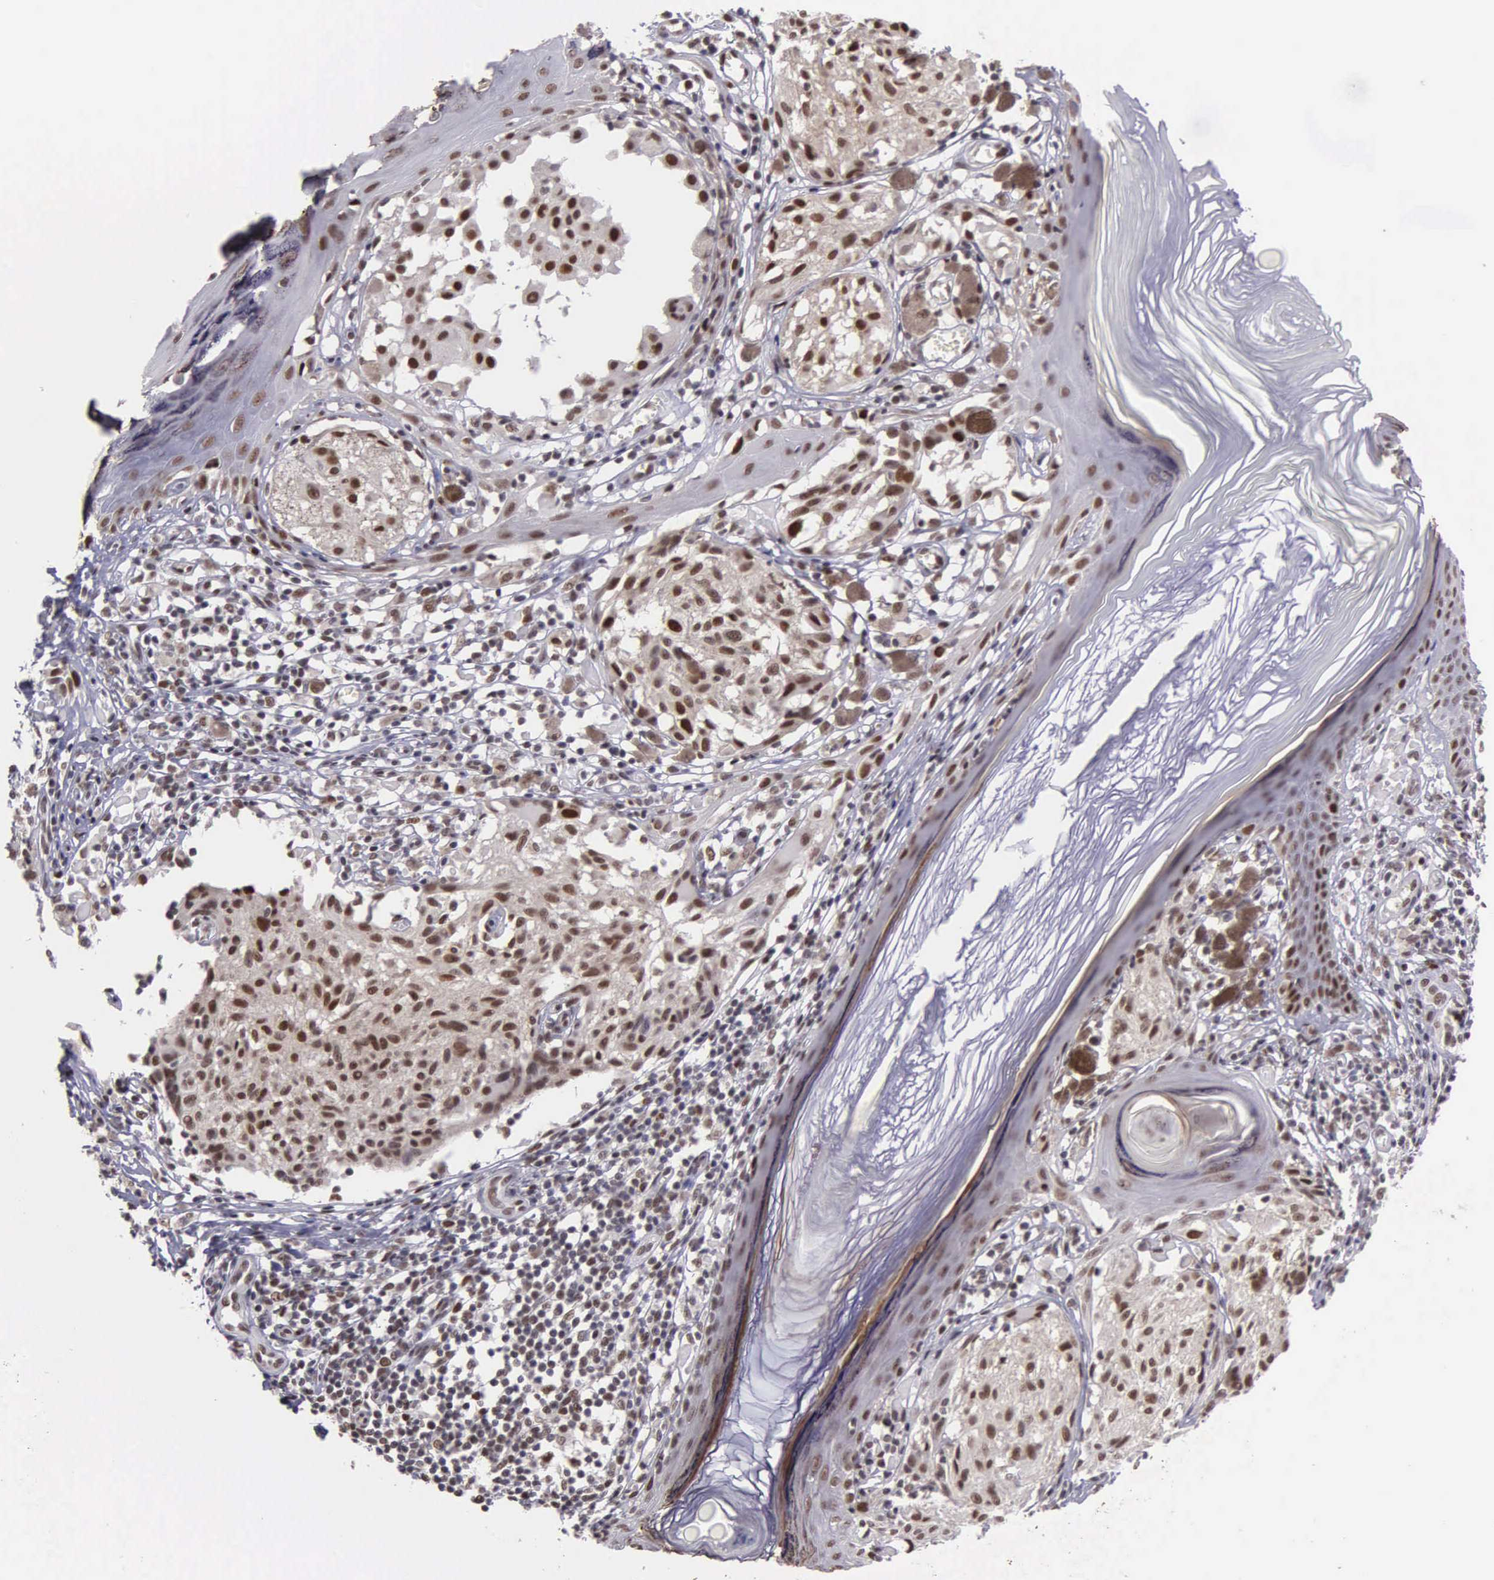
{"staining": {"intensity": "moderate", "quantity": ">75%", "location": "cytoplasmic/membranous,nuclear"}, "tissue": "melanoma", "cell_type": "Tumor cells", "image_type": "cancer", "snomed": [{"axis": "morphology", "description": "Malignant melanoma, NOS"}, {"axis": "topography", "description": "Skin"}], "caption": "Moderate cytoplasmic/membranous and nuclear protein expression is appreciated in about >75% of tumor cells in malignant melanoma. The staining was performed using DAB, with brown indicating positive protein expression. Nuclei are stained blue with hematoxylin.", "gene": "UBR7", "patient": {"sex": "male", "age": 36}}